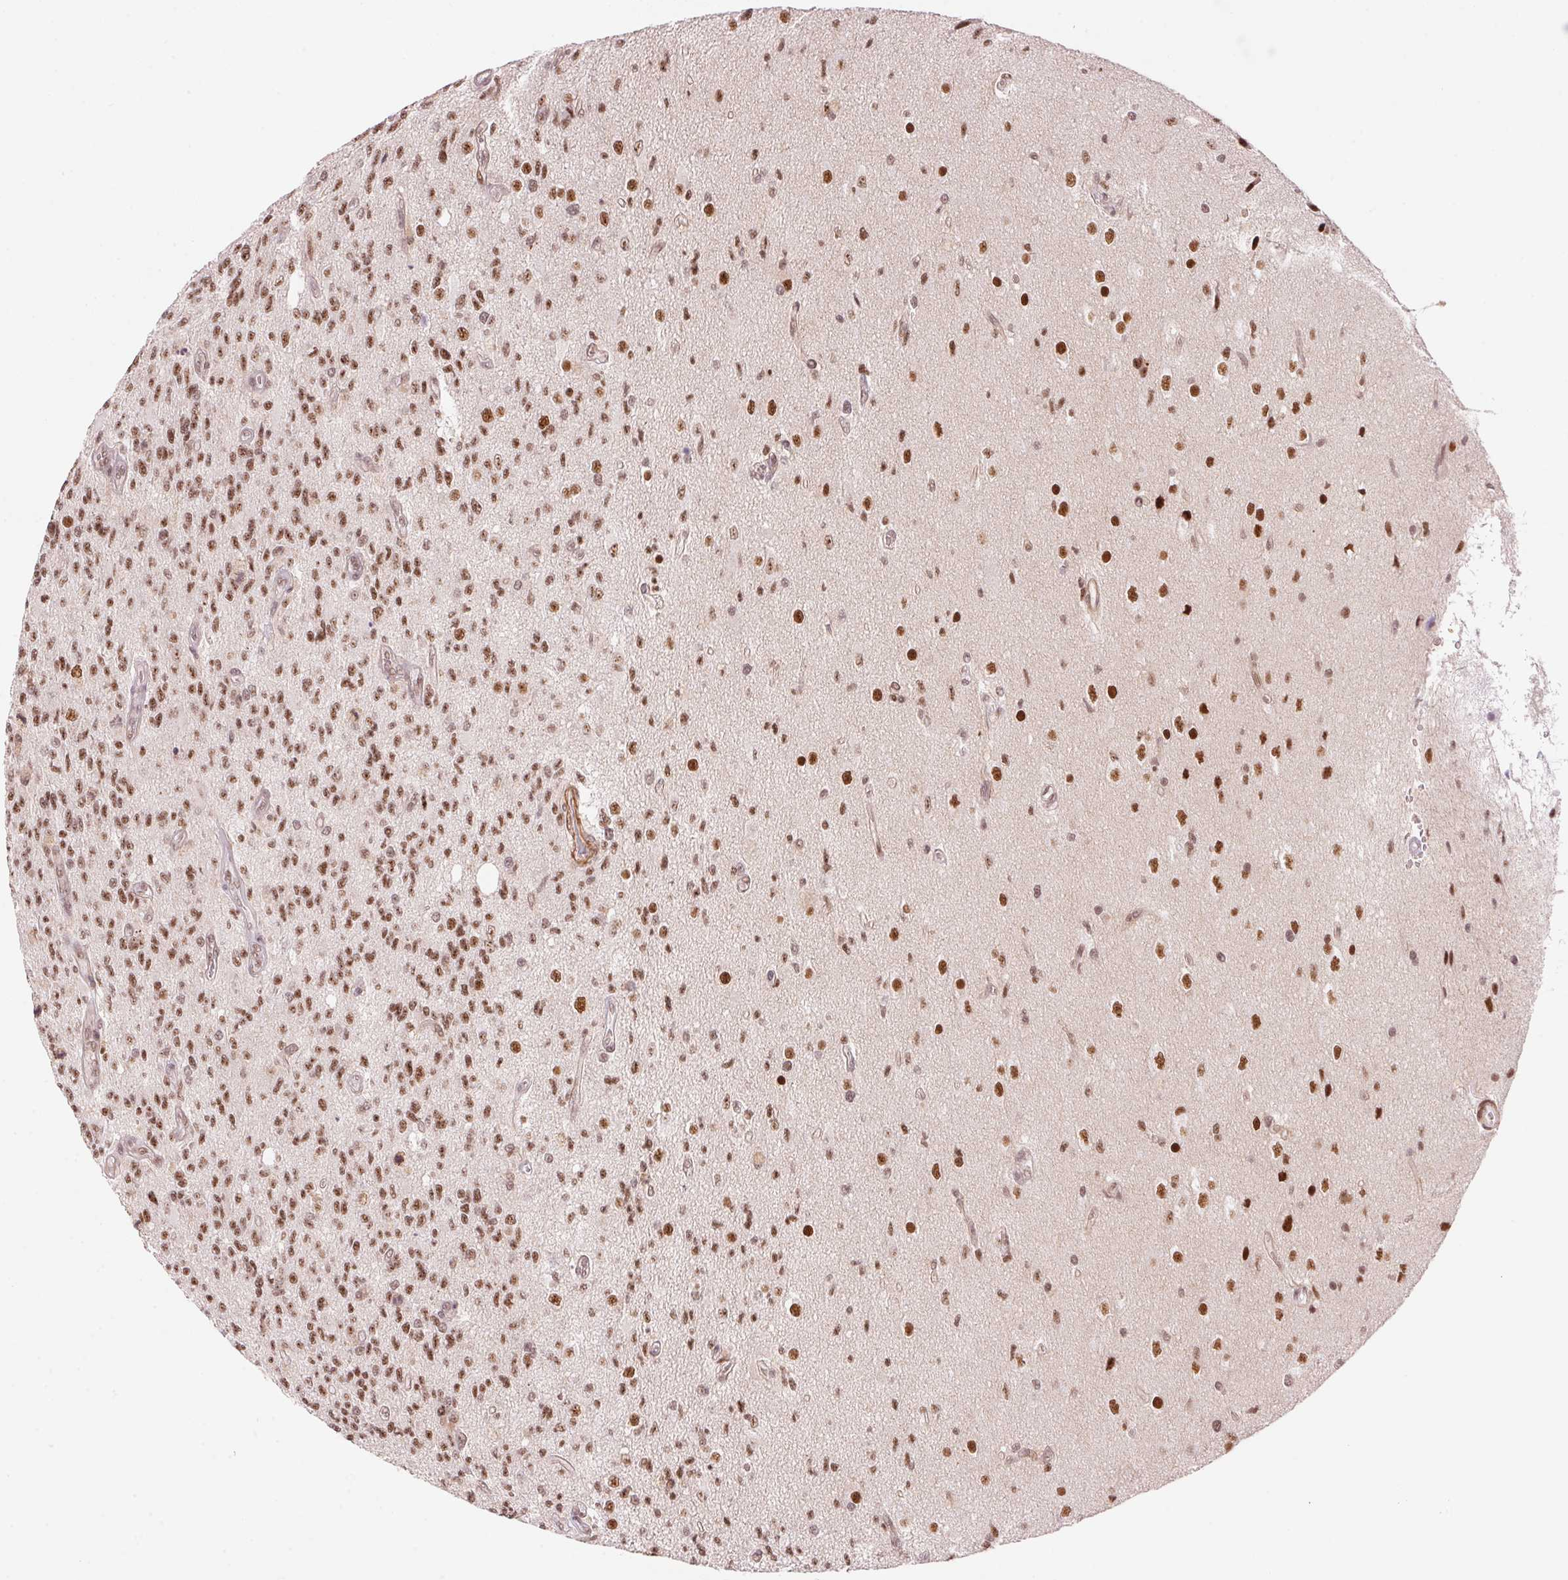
{"staining": {"intensity": "moderate", "quantity": ">75%", "location": "nuclear"}, "tissue": "glioma", "cell_type": "Tumor cells", "image_type": "cancer", "snomed": [{"axis": "morphology", "description": "Glioma, malignant, High grade"}, {"axis": "topography", "description": "Brain"}], "caption": "Immunohistochemical staining of glioma reveals medium levels of moderate nuclear protein expression in approximately >75% of tumor cells.", "gene": "HNRNPDL", "patient": {"sex": "male", "age": 56}}